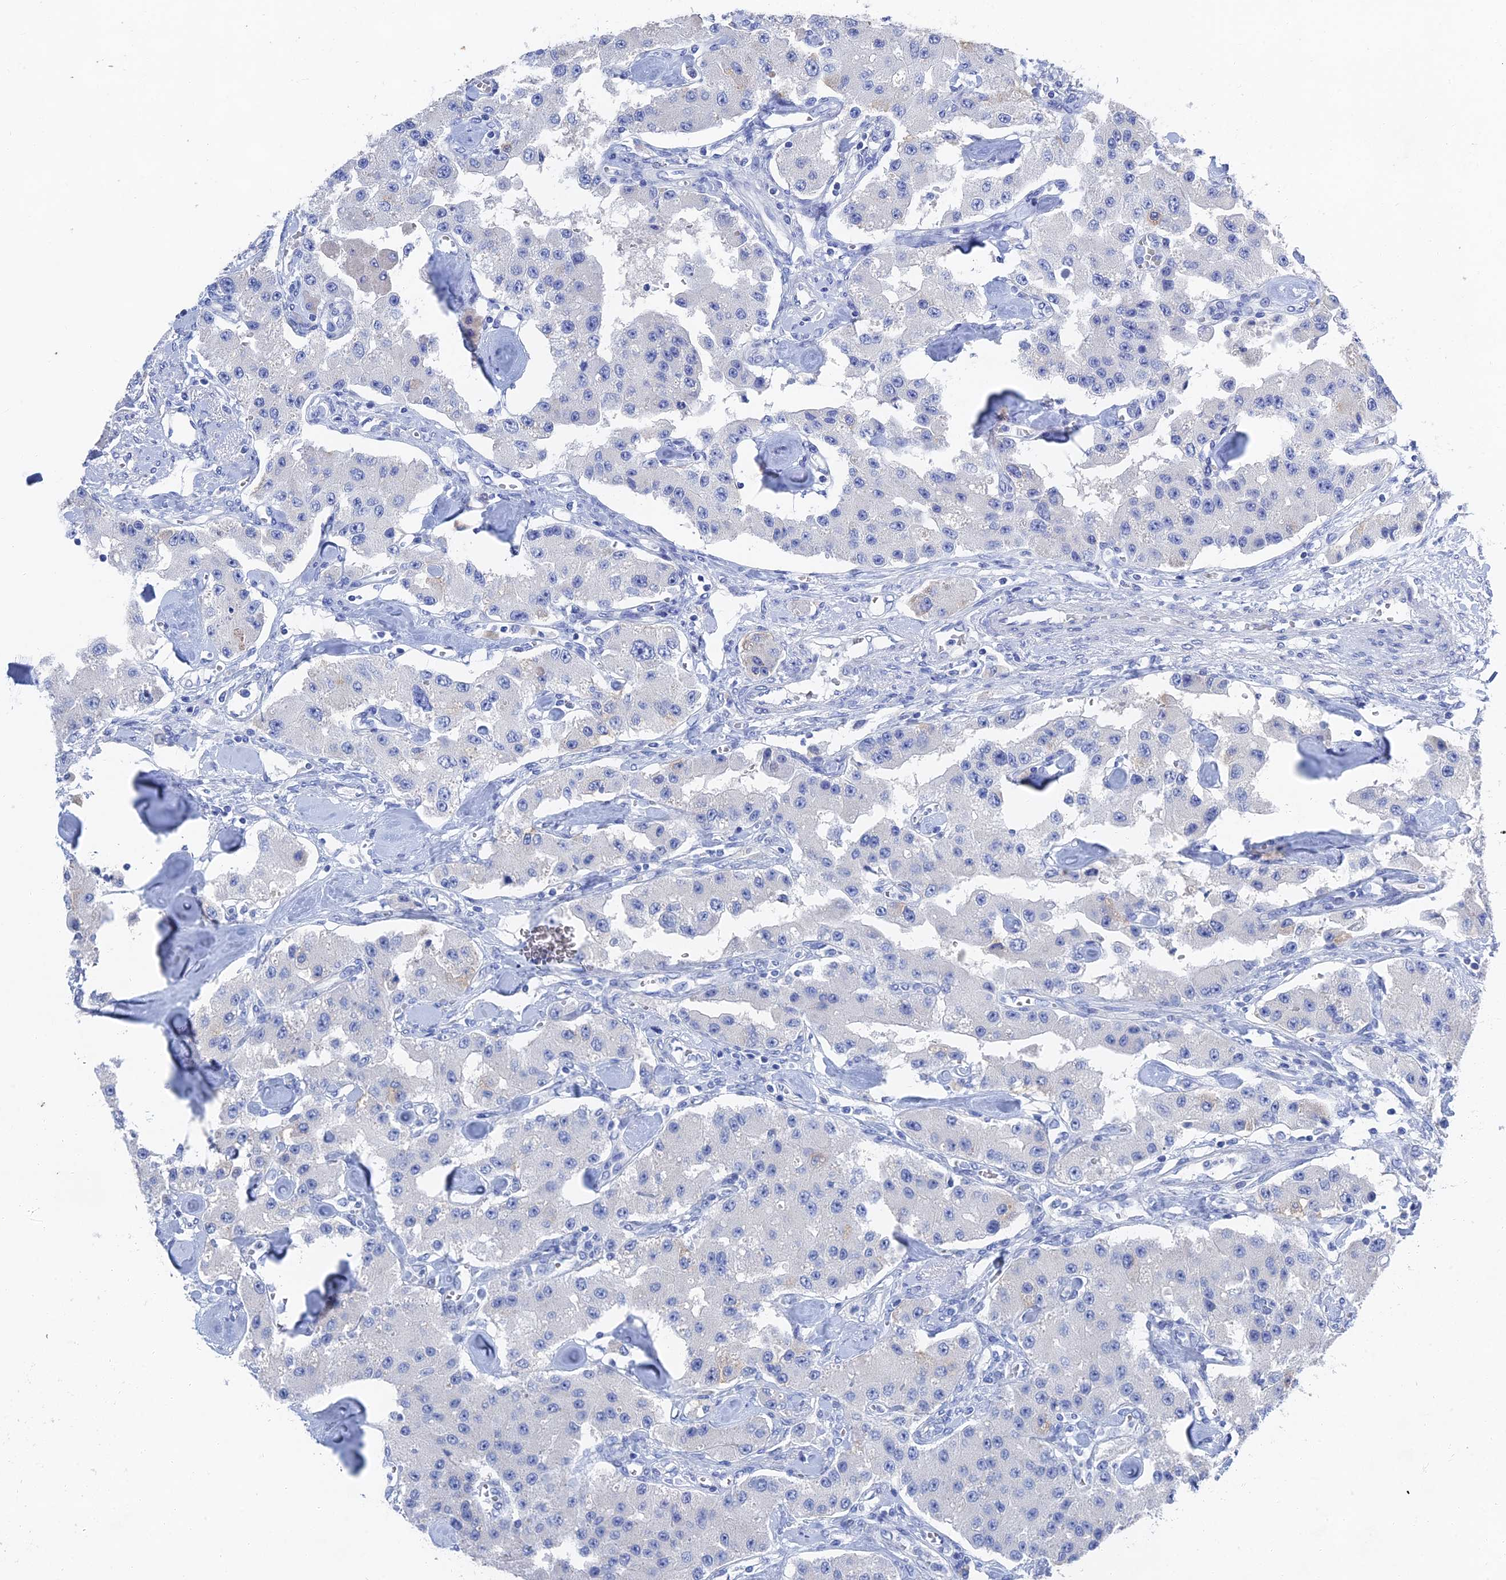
{"staining": {"intensity": "negative", "quantity": "none", "location": "none"}, "tissue": "carcinoid", "cell_type": "Tumor cells", "image_type": "cancer", "snomed": [{"axis": "morphology", "description": "Carcinoid, malignant, NOS"}, {"axis": "topography", "description": "Pancreas"}], "caption": "This is a micrograph of IHC staining of carcinoid, which shows no staining in tumor cells.", "gene": "GFAP", "patient": {"sex": "male", "age": 41}}